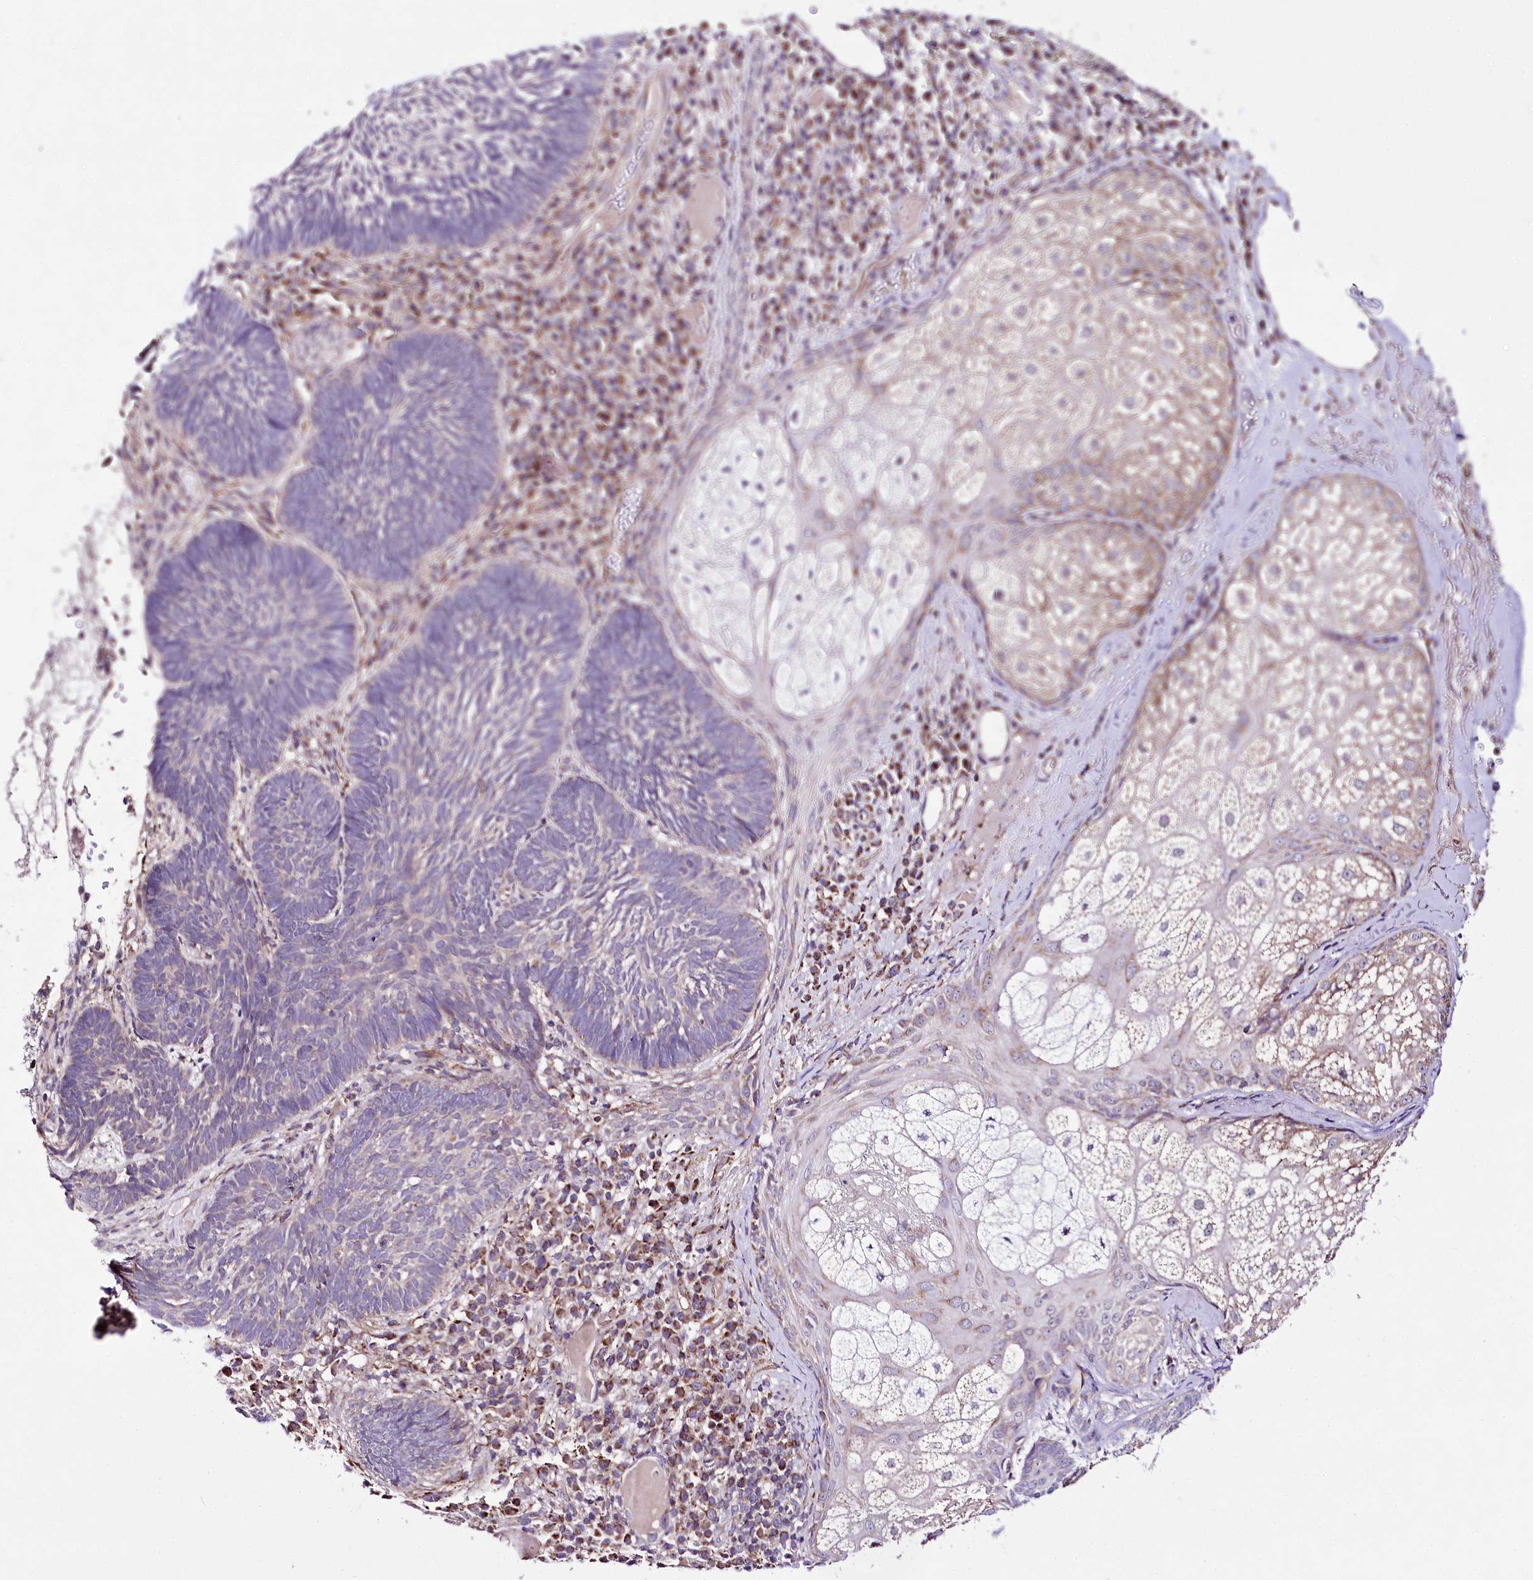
{"staining": {"intensity": "negative", "quantity": "none", "location": "none"}, "tissue": "skin cancer", "cell_type": "Tumor cells", "image_type": "cancer", "snomed": [{"axis": "morphology", "description": "Basal cell carcinoma"}, {"axis": "topography", "description": "Skin"}], "caption": "DAB immunohistochemical staining of skin cancer shows no significant expression in tumor cells.", "gene": "ATE1", "patient": {"sex": "male", "age": 88}}